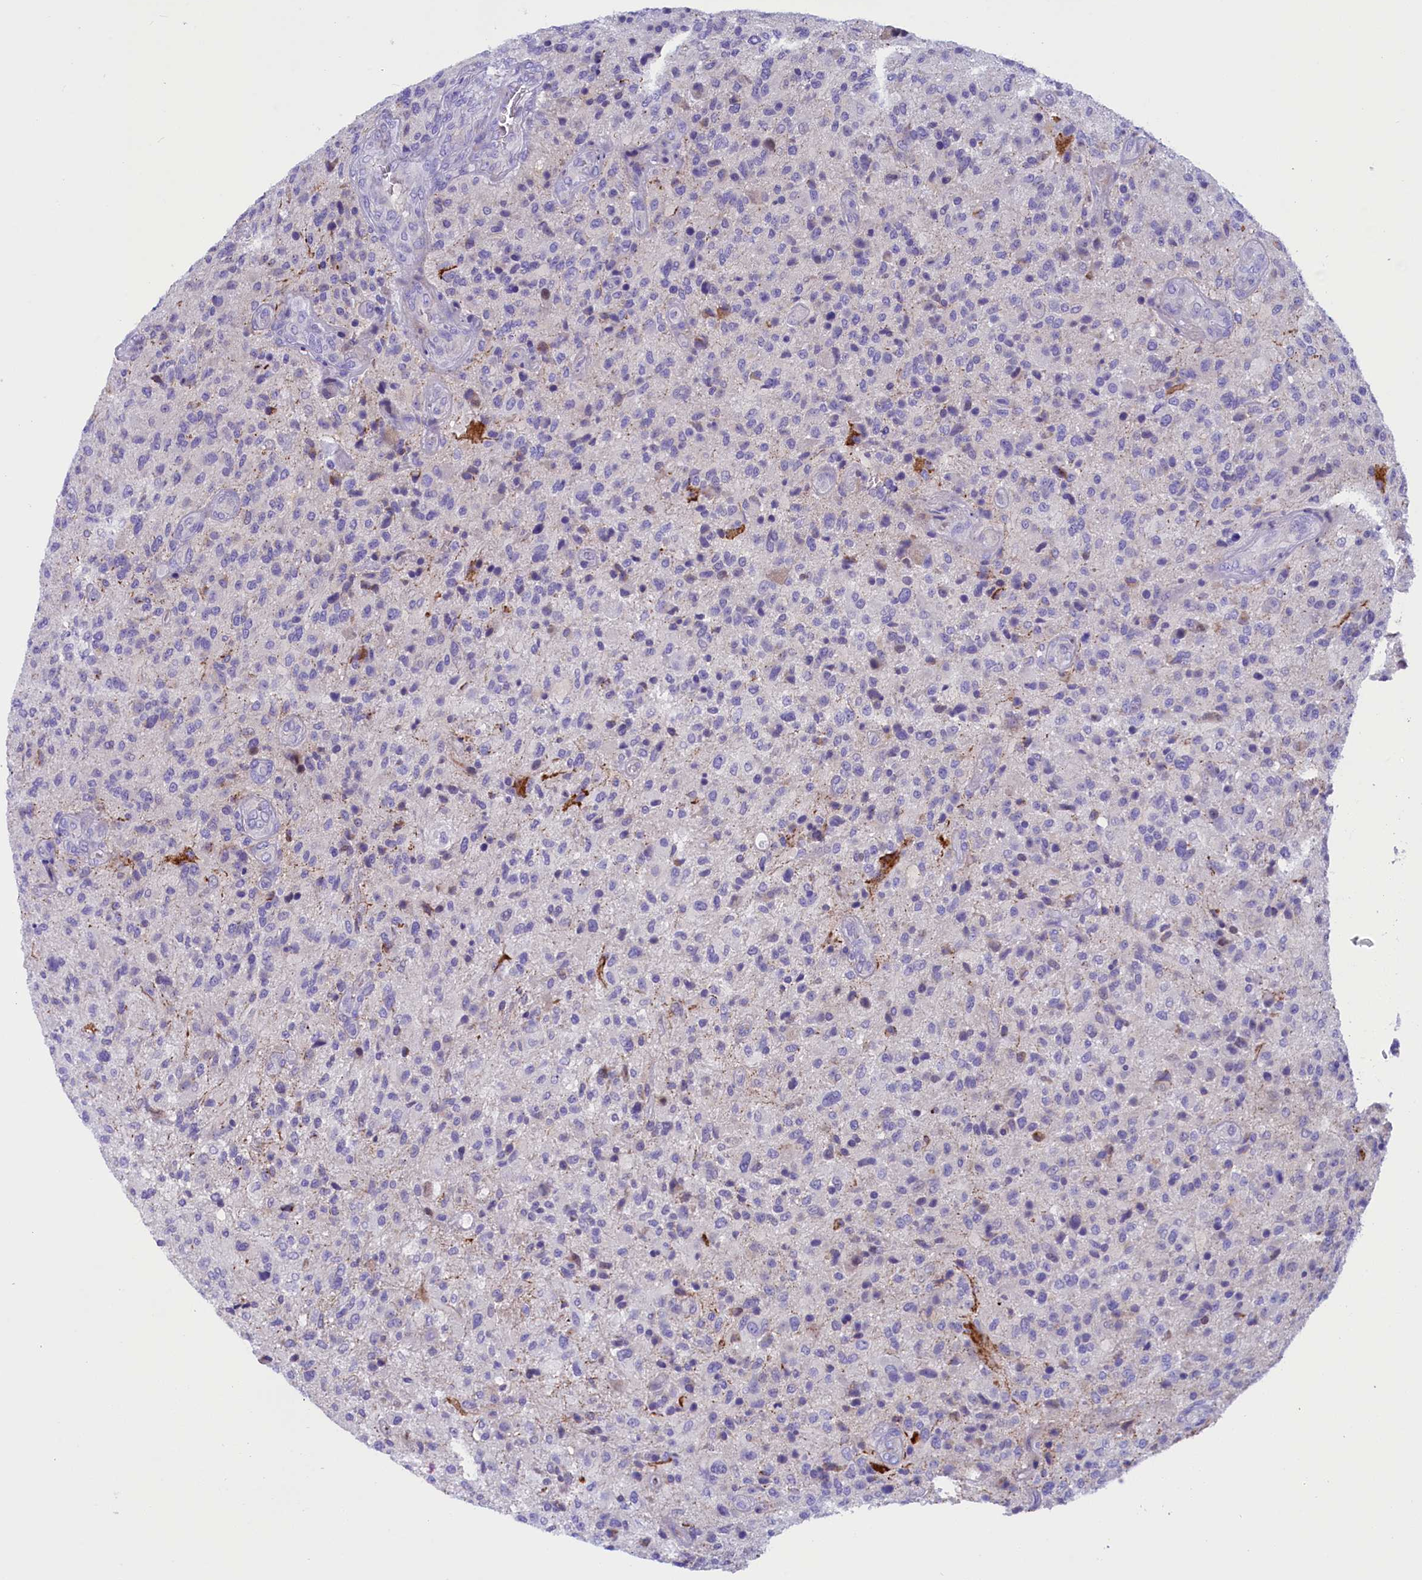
{"staining": {"intensity": "weak", "quantity": "<25%", "location": "cytoplasmic/membranous"}, "tissue": "glioma", "cell_type": "Tumor cells", "image_type": "cancer", "snomed": [{"axis": "morphology", "description": "Glioma, malignant, High grade"}, {"axis": "topography", "description": "Brain"}], "caption": "A high-resolution micrograph shows immunohistochemistry staining of glioma, which displays no significant expression in tumor cells.", "gene": "RTTN", "patient": {"sex": "male", "age": 47}}